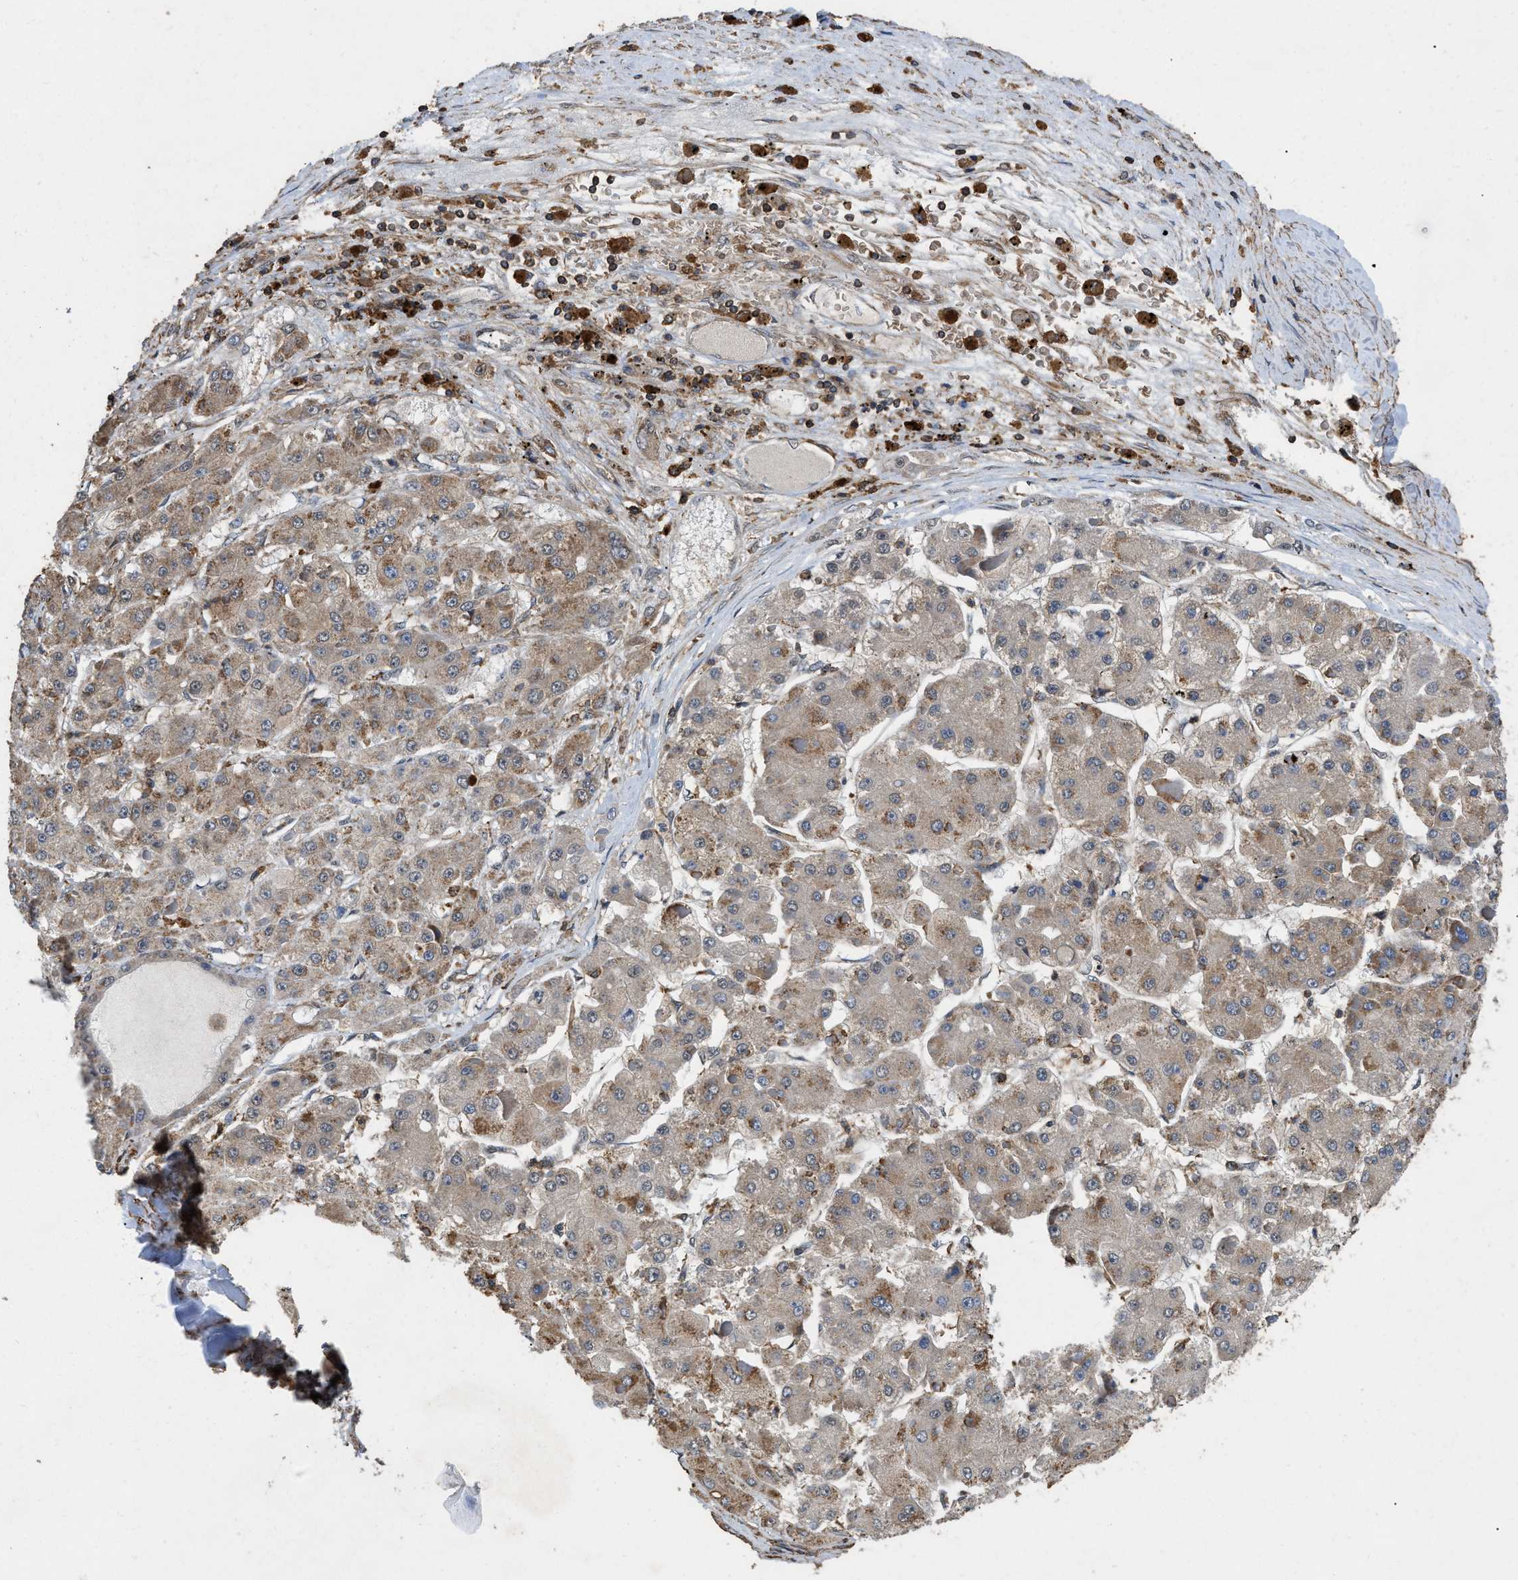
{"staining": {"intensity": "weak", "quantity": ">75%", "location": "cytoplasmic/membranous"}, "tissue": "liver cancer", "cell_type": "Tumor cells", "image_type": "cancer", "snomed": [{"axis": "morphology", "description": "Carcinoma, Hepatocellular, NOS"}, {"axis": "topography", "description": "Liver"}], "caption": "This micrograph exhibits liver hepatocellular carcinoma stained with IHC to label a protein in brown. The cytoplasmic/membranous of tumor cells show weak positivity for the protein. Nuclei are counter-stained blue.", "gene": "LINGO2", "patient": {"sex": "female", "age": 73}}